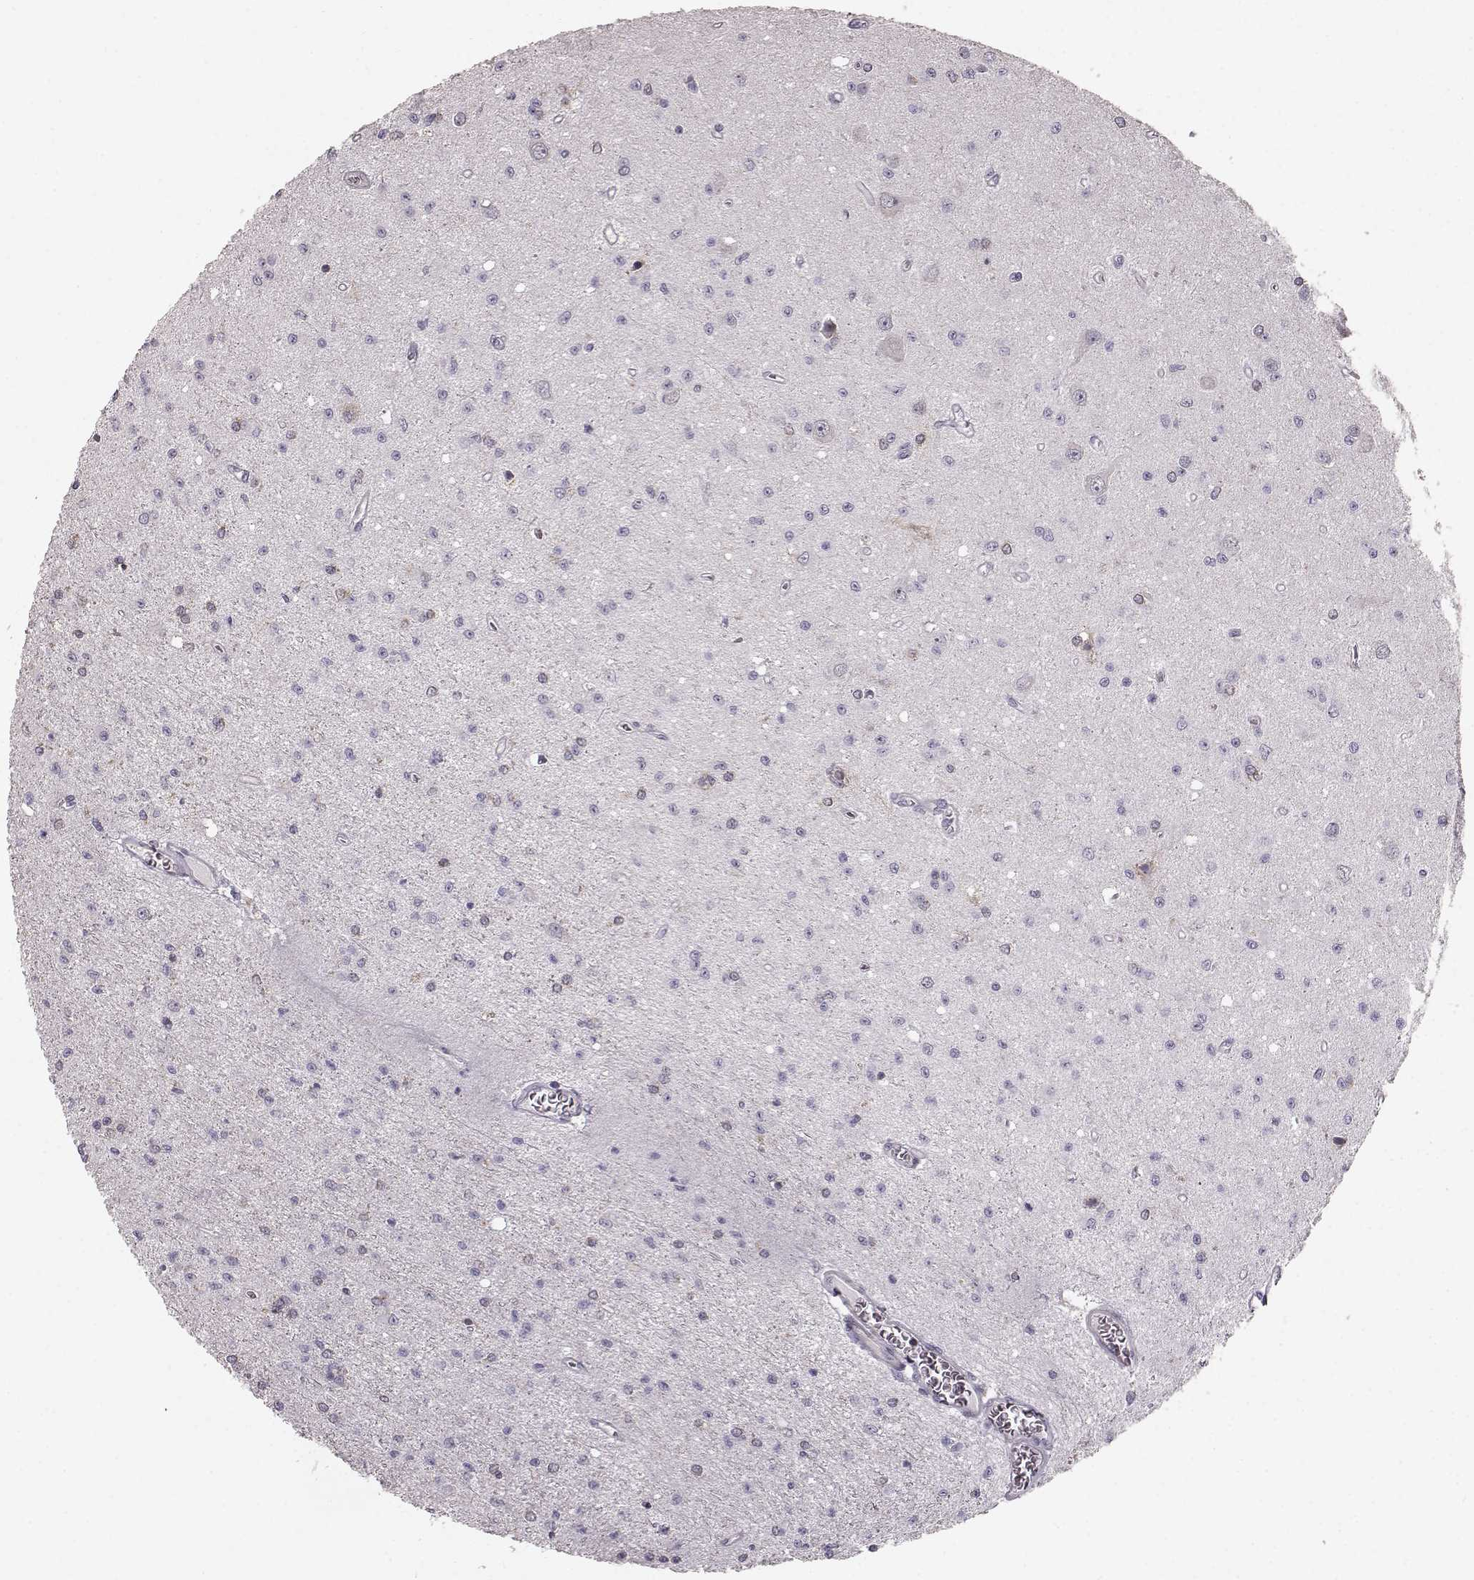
{"staining": {"intensity": "negative", "quantity": "none", "location": "none"}, "tissue": "glioma", "cell_type": "Tumor cells", "image_type": "cancer", "snomed": [{"axis": "morphology", "description": "Glioma, malignant, Low grade"}, {"axis": "topography", "description": "Brain"}], "caption": "There is no significant positivity in tumor cells of glioma.", "gene": "GPR50", "patient": {"sex": "female", "age": 45}}